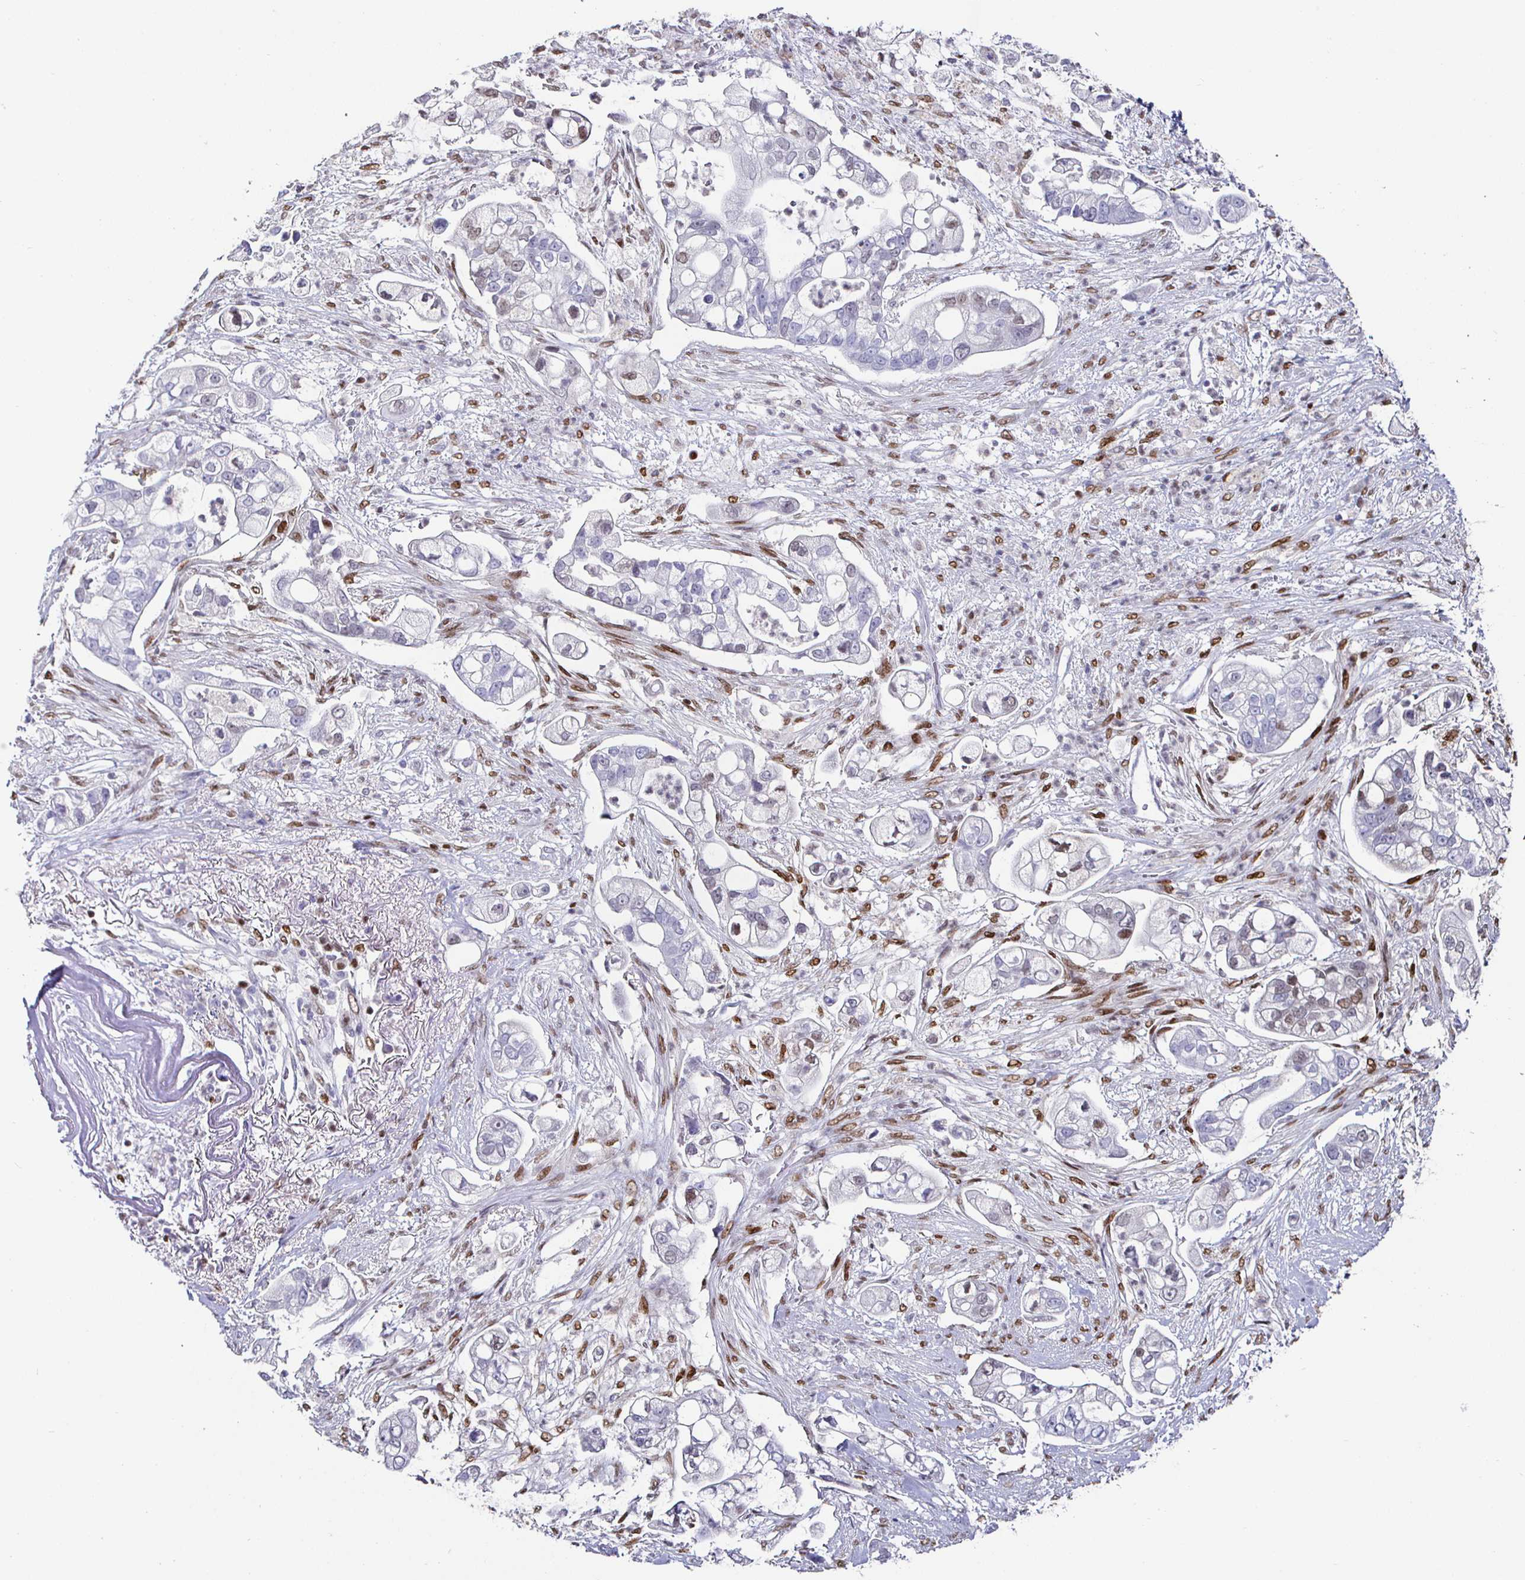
{"staining": {"intensity": "negative", "quantity": "none", "location": "none"}, "tissue": "pancreatic cancer", "cell_type": "Tumor cells", "image_type": "cancer", "snomed": [{"axis": "morphology", "description": "Adenocarcinoma, NOS"}, {"axis": "topography", "description": "Pancreas"}], "caption": "This is an immunohistochemistry (IHC) image of human adenocarcinoma (pancreatic). There is no positivity in tumor cells.", "gene": "RUNX2", "patient": {"sex": "female", "age": 69}}